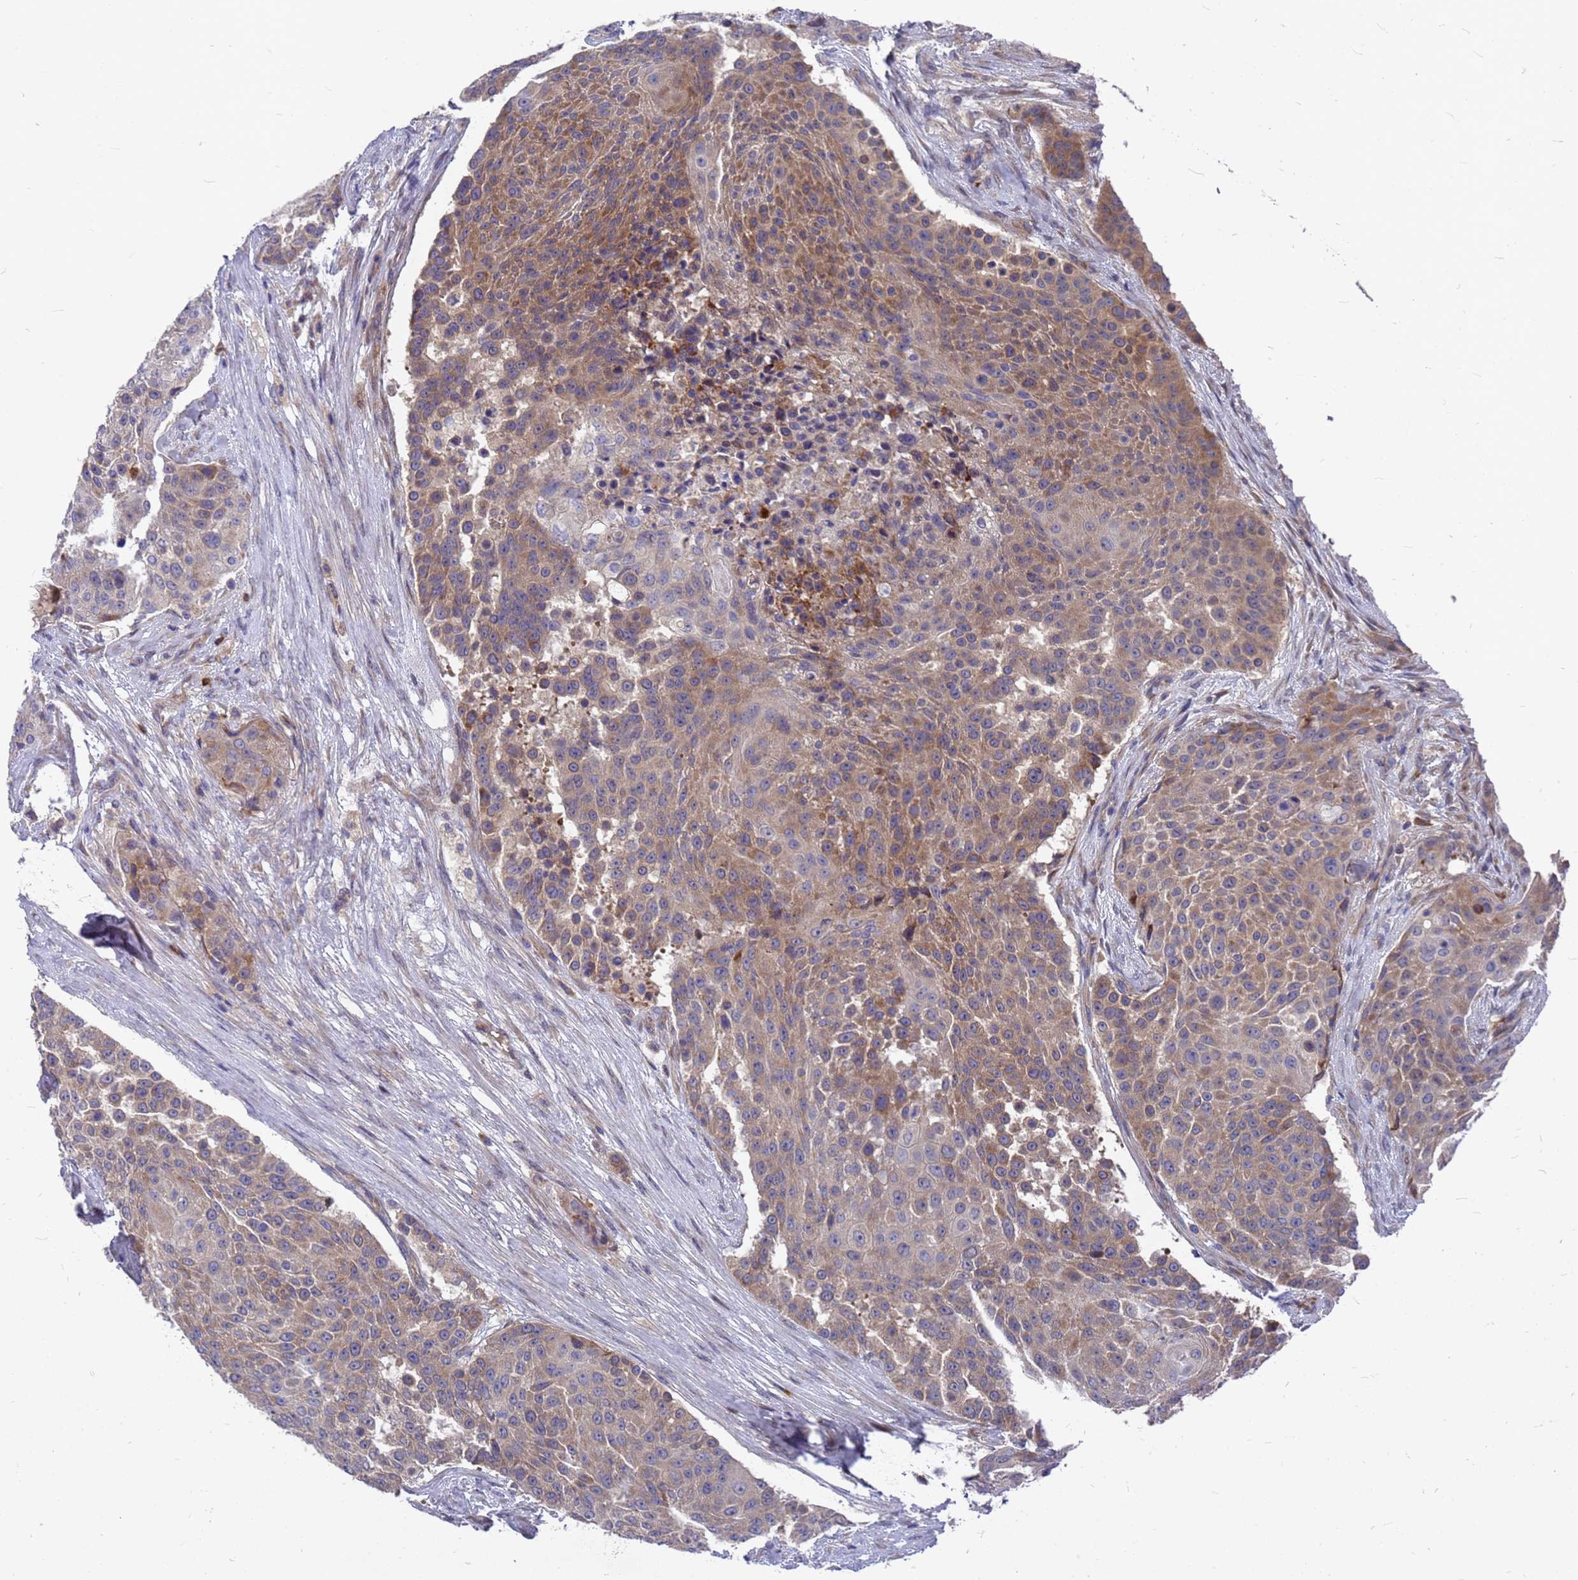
{"staining": {"intensity": "moderate", "quantity": "25%-75%", "location": "cytoplasmic/membranous"}, "tissue": "urothelial cancer", "cell_type": "Tumor cells", "image_type": "cancer", "snomed": [{"axis": "morphology", "description": "Urothelial carcinoma, High grade"}, {"axis": "topography", "description": "Urinary bladder"}], "caption": "Brown immunohistochemical staining in urothelial carcinoma (high-grade) demonstrates moderate cytoplasmic/membranous positivity in approximately 25%-75% of tumor cells. The protein is stained brown, and the nuclei are stained in blue (DAB IHC with brightfield microscopy, high magnification).", "gene": "ZNF717", "patient": {"sex": "female", "age": 63}}